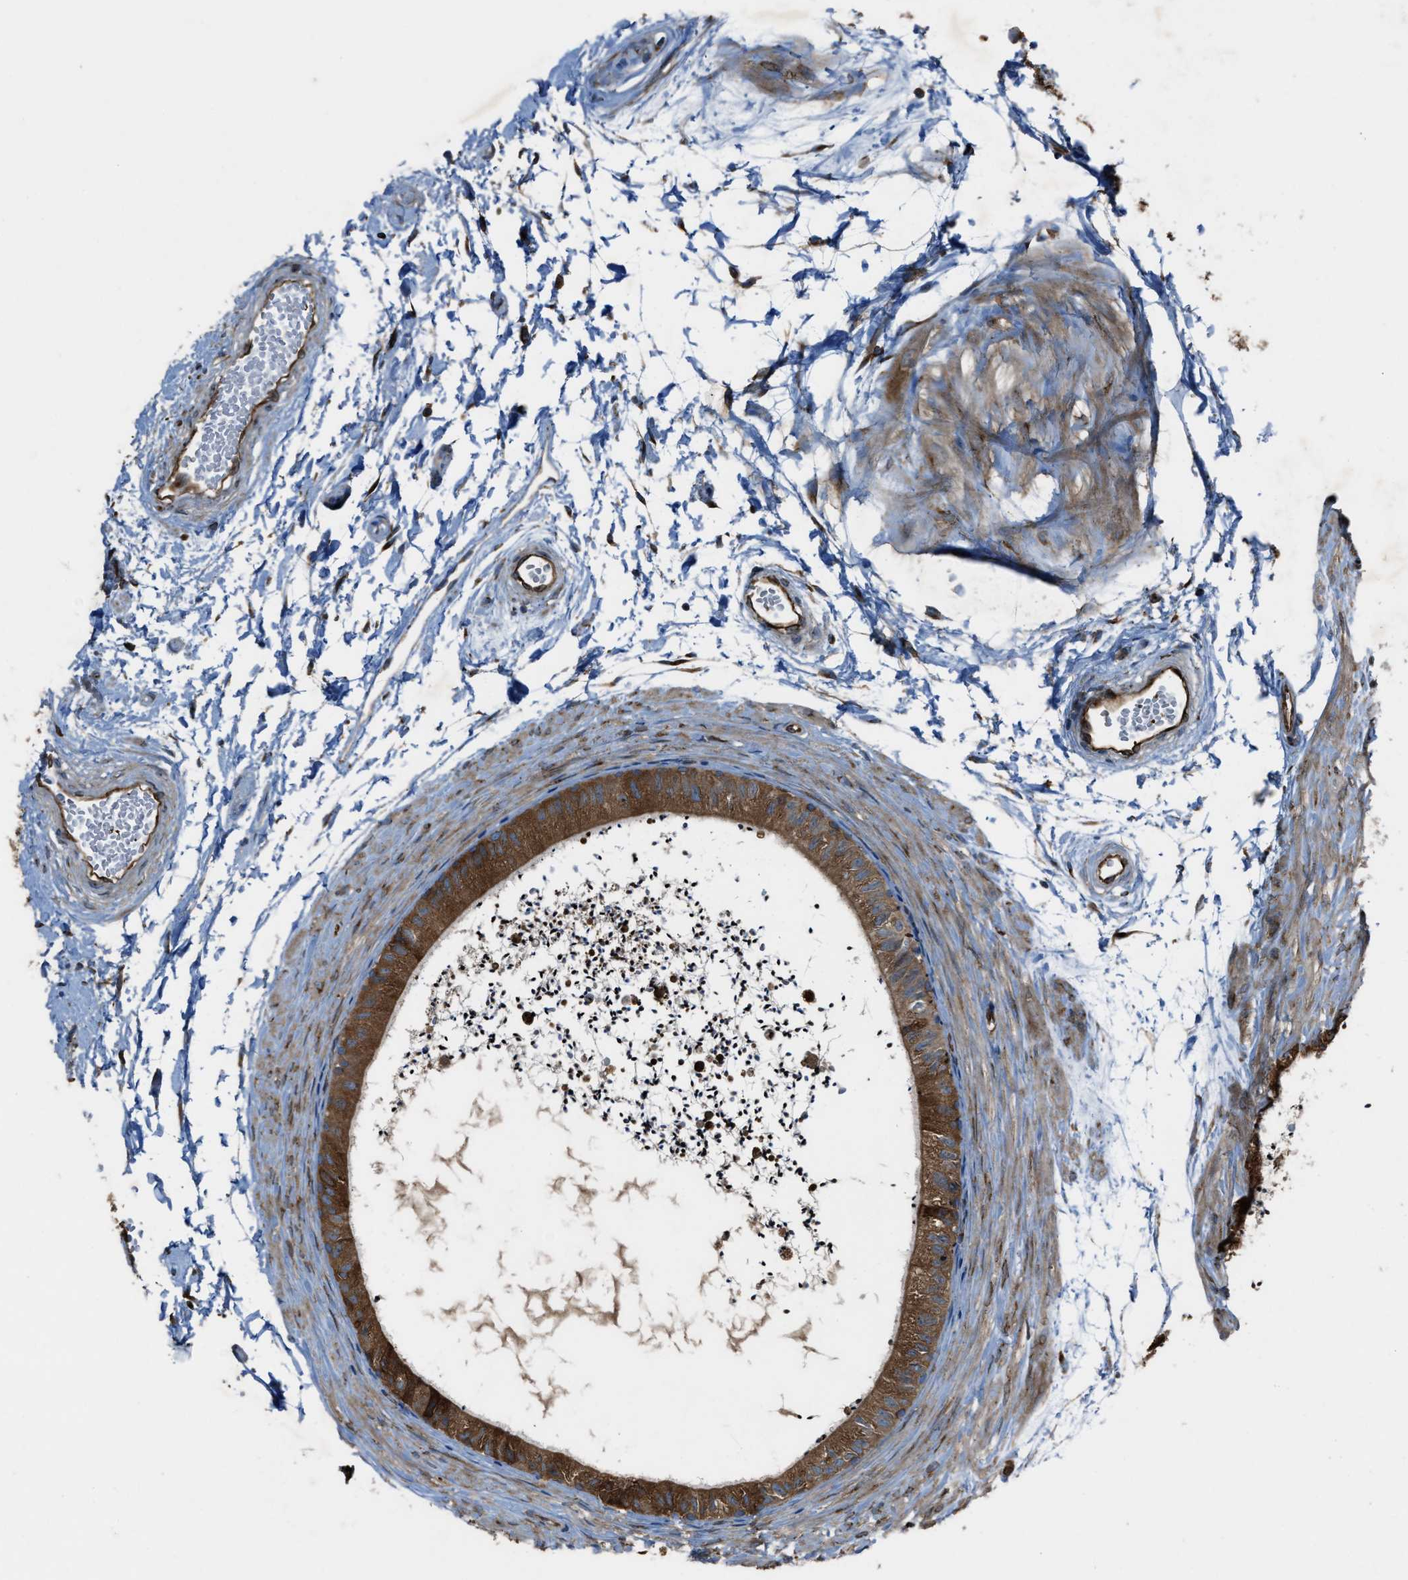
{"staining": {"intensity": "strong", "quantity": ">75%", "location": "cytoplasmic/membranous"}, "tissue": "epididymis", "cell_type": "Glandular cells", "image_type": "normal", "snomed": [{"axis": "morphology", "description": "Normal tissue, NOS"}, {"axis": "topography", "description": "Epididymis"}], "caption": "Brown immunohistochemical staining in benign human epididymis shows strong cytoplasmic/membranous staining in approximately >75% of glandular cells.", "gene": "TRPC1", "patient": {"sex": "male", "age": 56}}